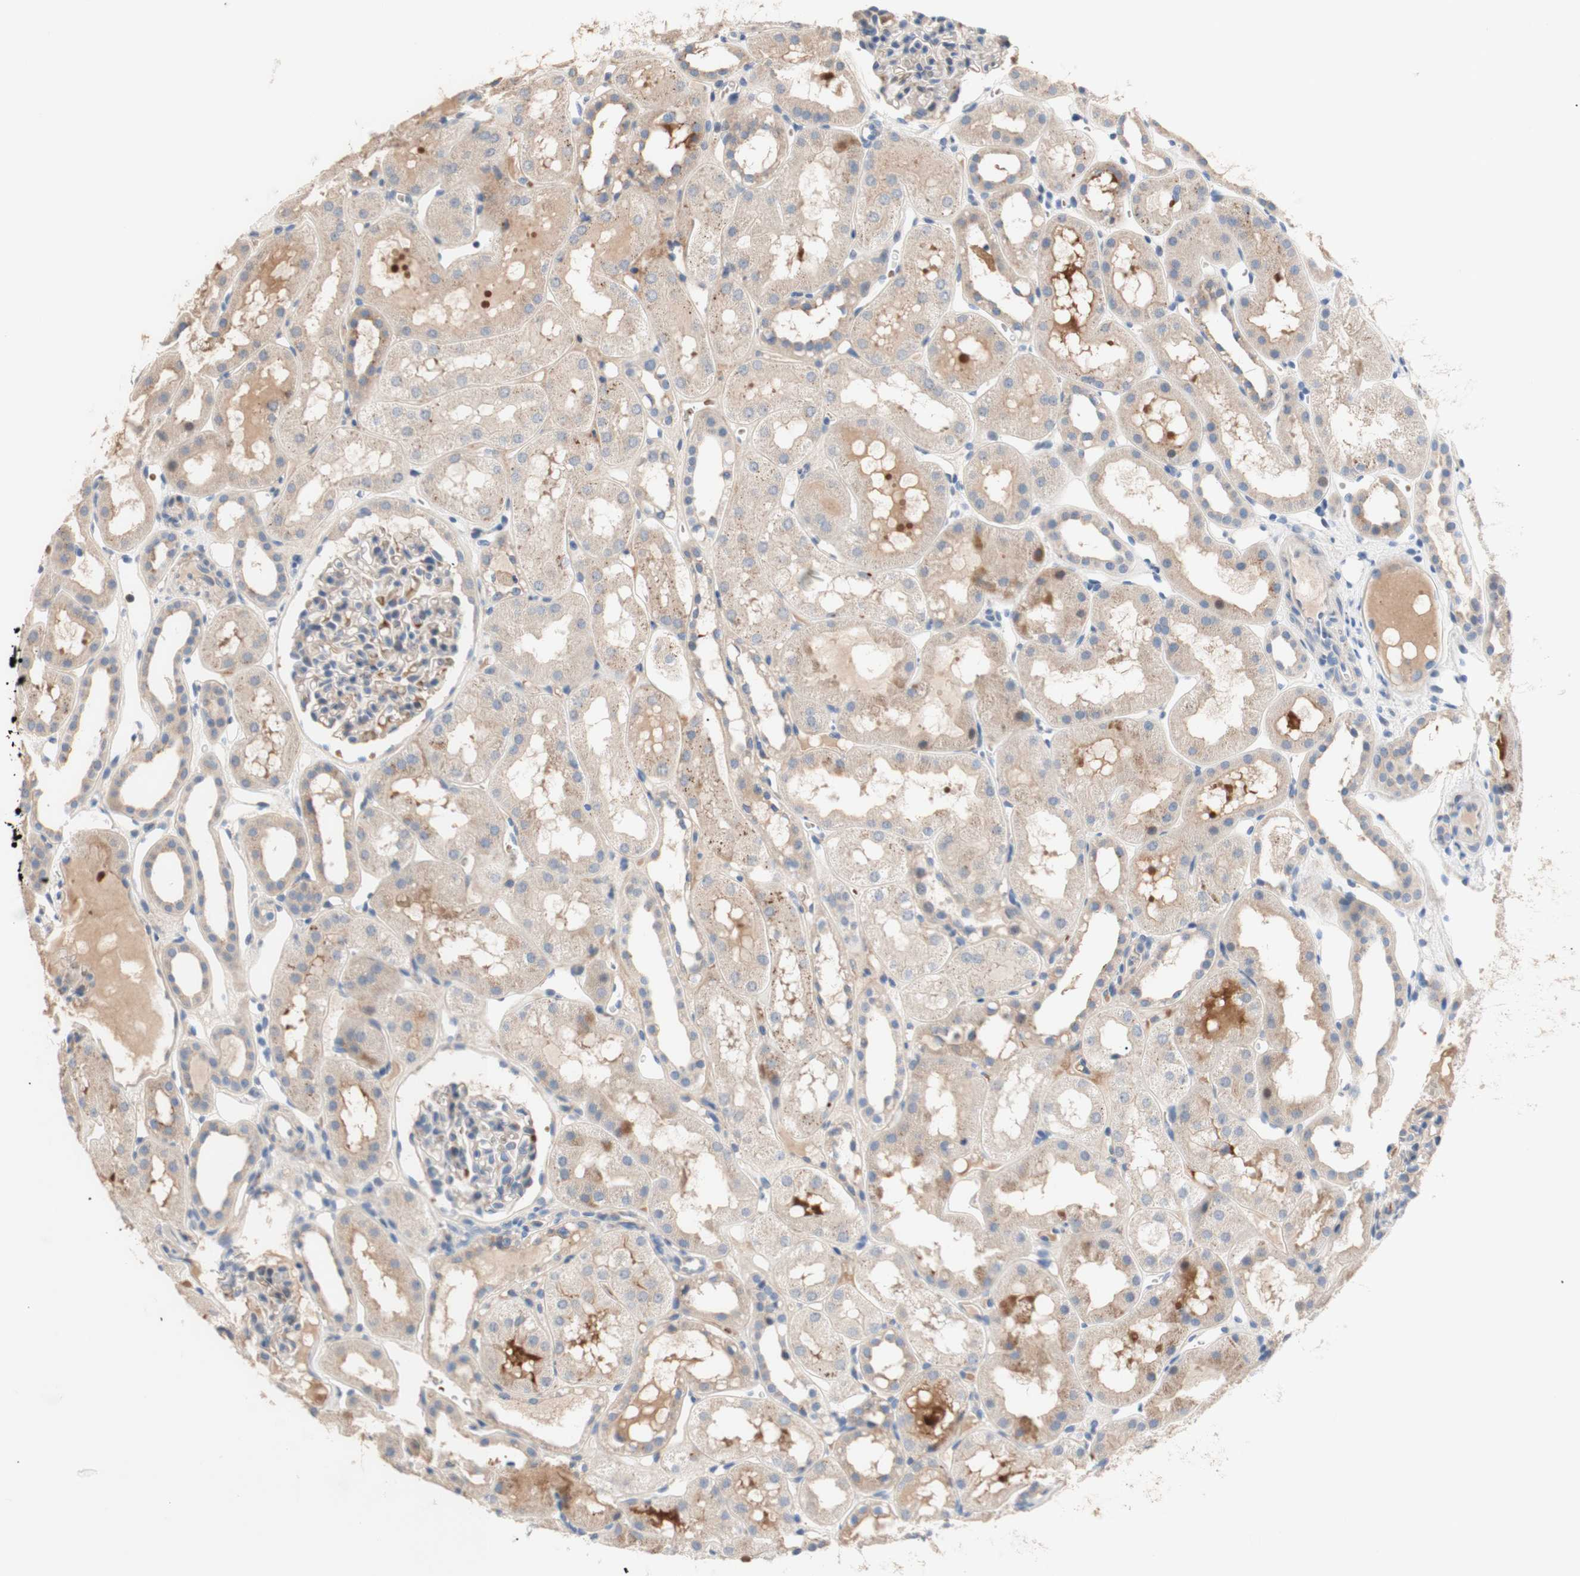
{"staining": {"intensity": "weak", "quantity": "<25%", "location": "cytoplasmic/membranous"}, "tissue": "kidney", "cell_type": "Cells in glomeruli", "image_type": "normal", "snomed": [{"axis": "morphology", "description": "Normal tissue, NOS"}, {"axis": "topography", "description": "Kidney"}, {"axis": "topography", "description": "Urinary bladder"}], "caption": "Image shows no significant protein expression in cells in glomeruli of normal kidney. (DAB immunohistochemistry (IHC), high magnification).", "gene": "CDON", "patient": {"sex": "male", "age": 16}}